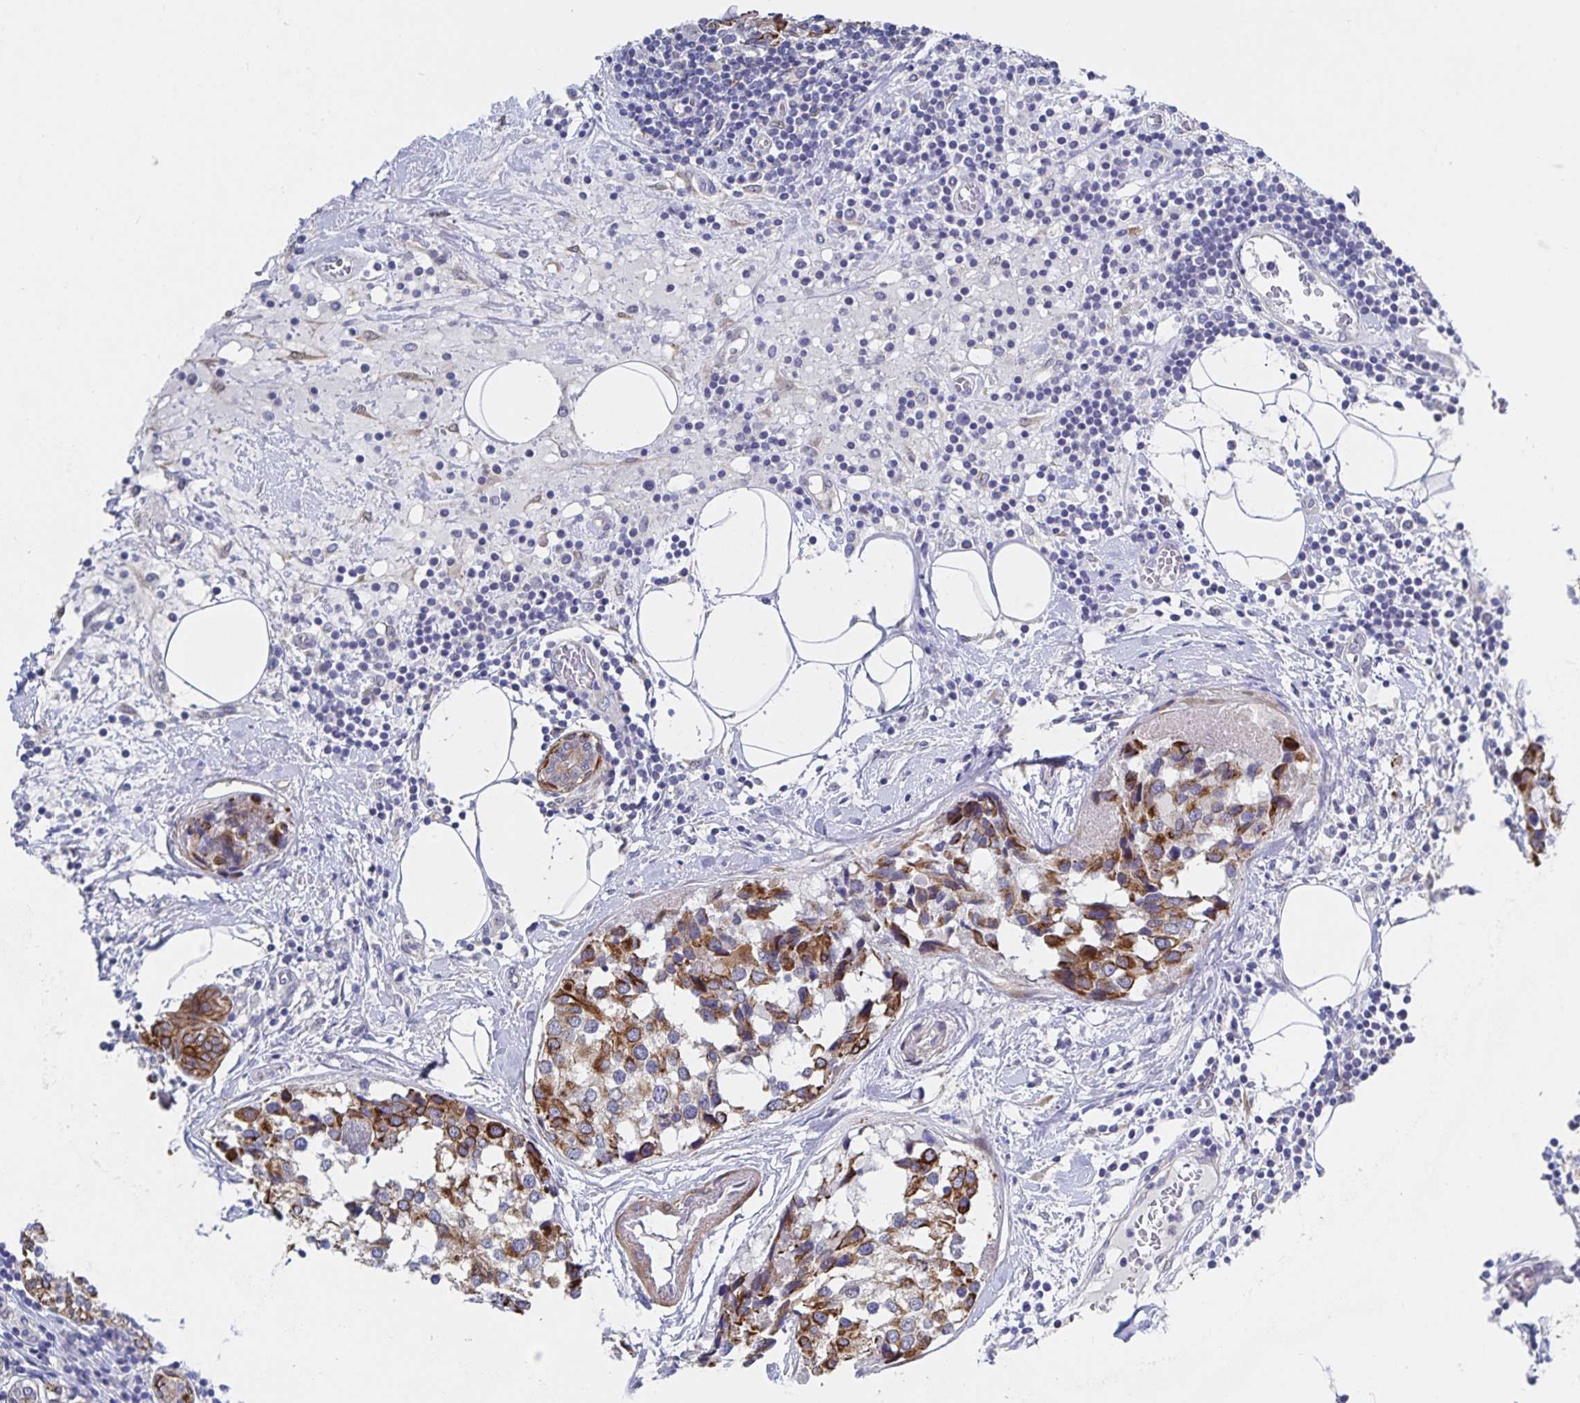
{"staining": {"intensity": "strong", "quantity": "25%-75%", "location": "cytoplasmic/membranous"}, "tissue": "breast cancer", "cell_type": "Tumor cells", "image_type": "cancer", "snomed": [{"axis": "morphology", "description": "Lobular carcinoma"}, {"axis": "topography", "description": "Breast"}], "caption": "High-magnification brightfield microscopy of breast cancer stained with DAB (brown) and counterstained with hematoxylin (blue). tumor cells exhibit strong cytoplasmic/membranous positivity is identified in about25%-75% of cells.", "gene": "ZIK1", "patient": {"sex": "female", "age": 59}}